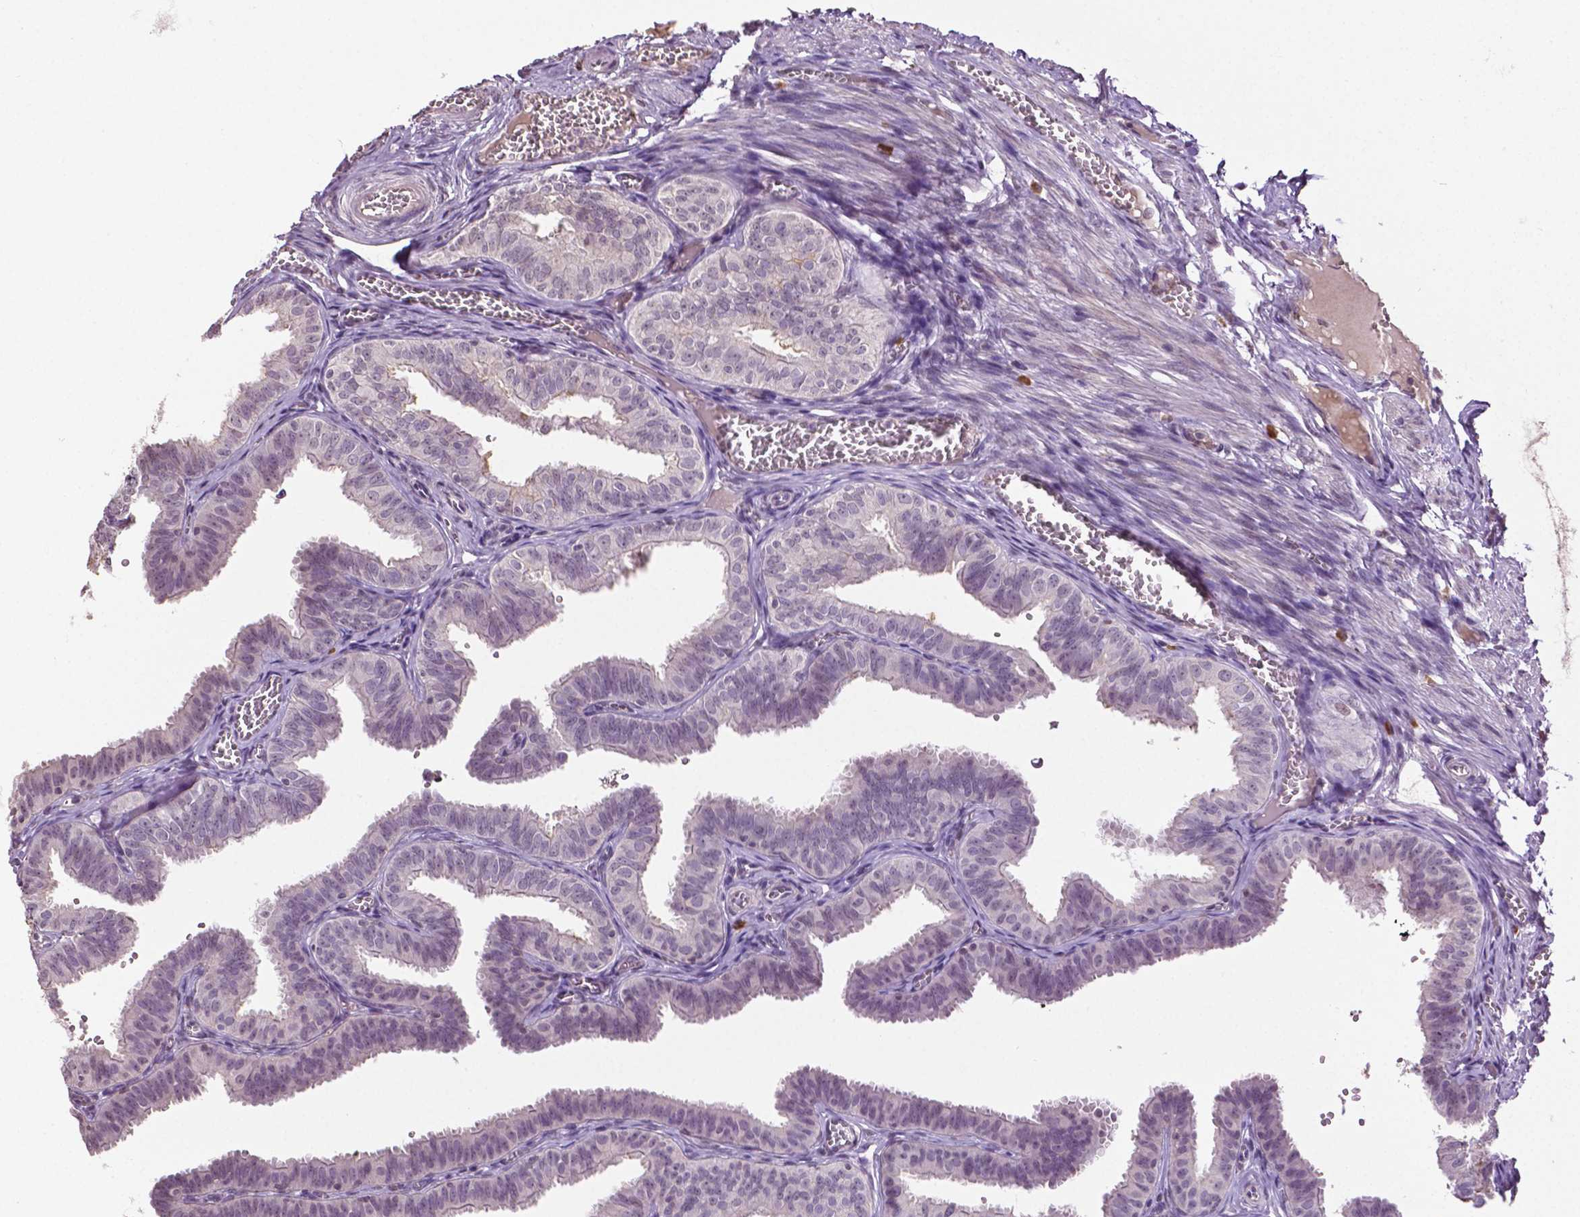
{"staining": {"intensity": "negative", "quantity": "none", "location": "none"}, "tissue": "fallopian tube", "cell_type": "Glandular cells", "image_type": "normal", "snomed": [{"axis": "morphology", "description": "Normal tissue, NOS"}, {"axis": "topography", "description": "Fallopian tube"}], "caption": "Histopathology image shows no significant protein positivity in glandular cells of unremarkable fallopian tube.", "gene": "DLX5", "patient": {"sex": "female", "age": 25}}